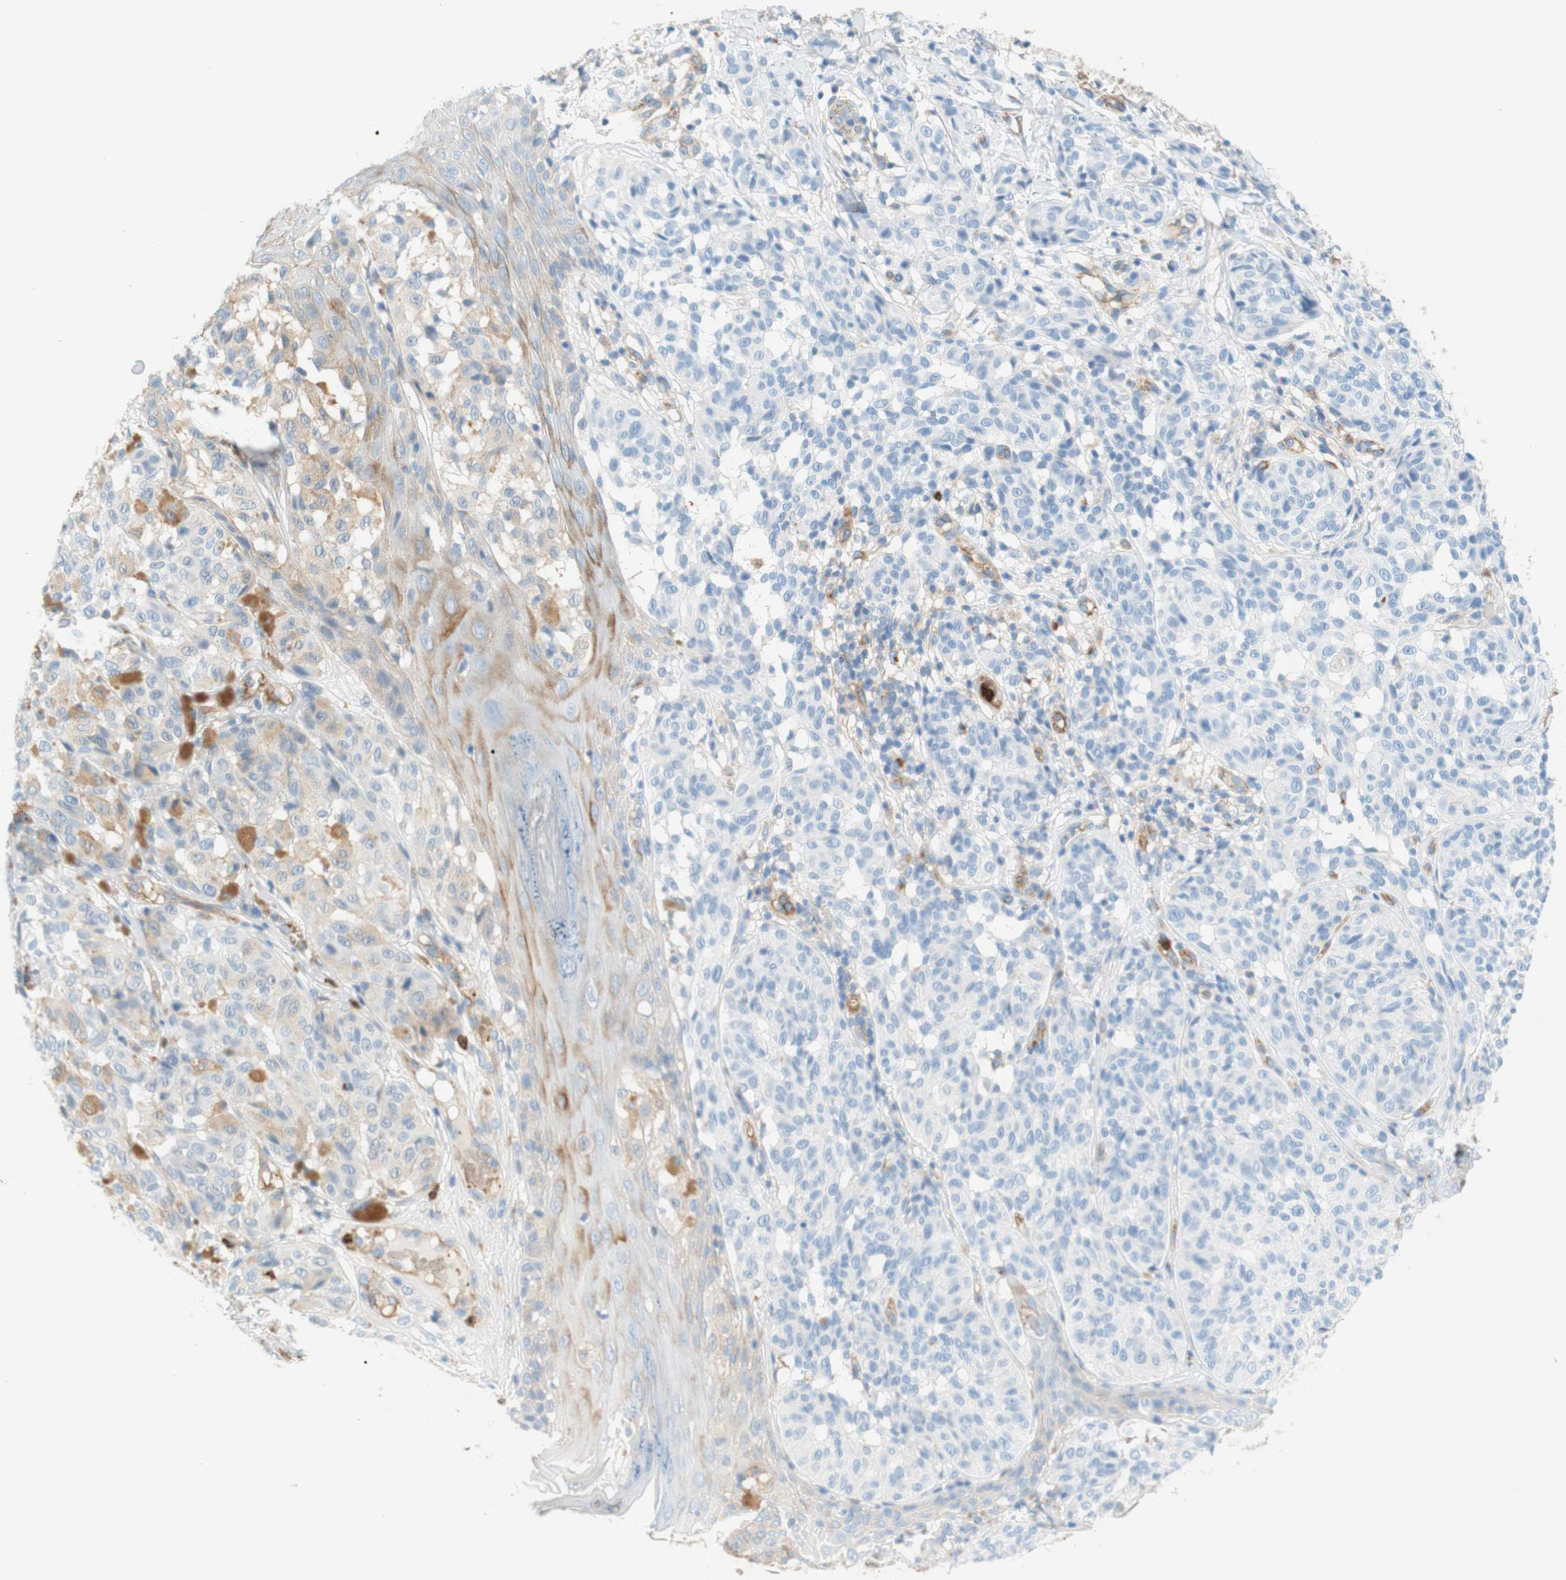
{"staining": {"intensity": "weak", "quantity": "<25%", "location": "cytoplasmic/membranous"}, "tissue": "melanoma", "cell_type": "Tumor cells", "image_type": "cancer", "snomed": [{"axis": "morphology", "description": "Malignant melanoma, NOS"}, {"axis": "topography", "description": "Skin"}], "caption": "Immunohistochemistry (IHC) micrograph of human malignant melanoma stained for a protein (brown), which exhibits no positivity in tumor cells.", "gene": "STOM", "patient": {"sex": "female", "age": 46}}